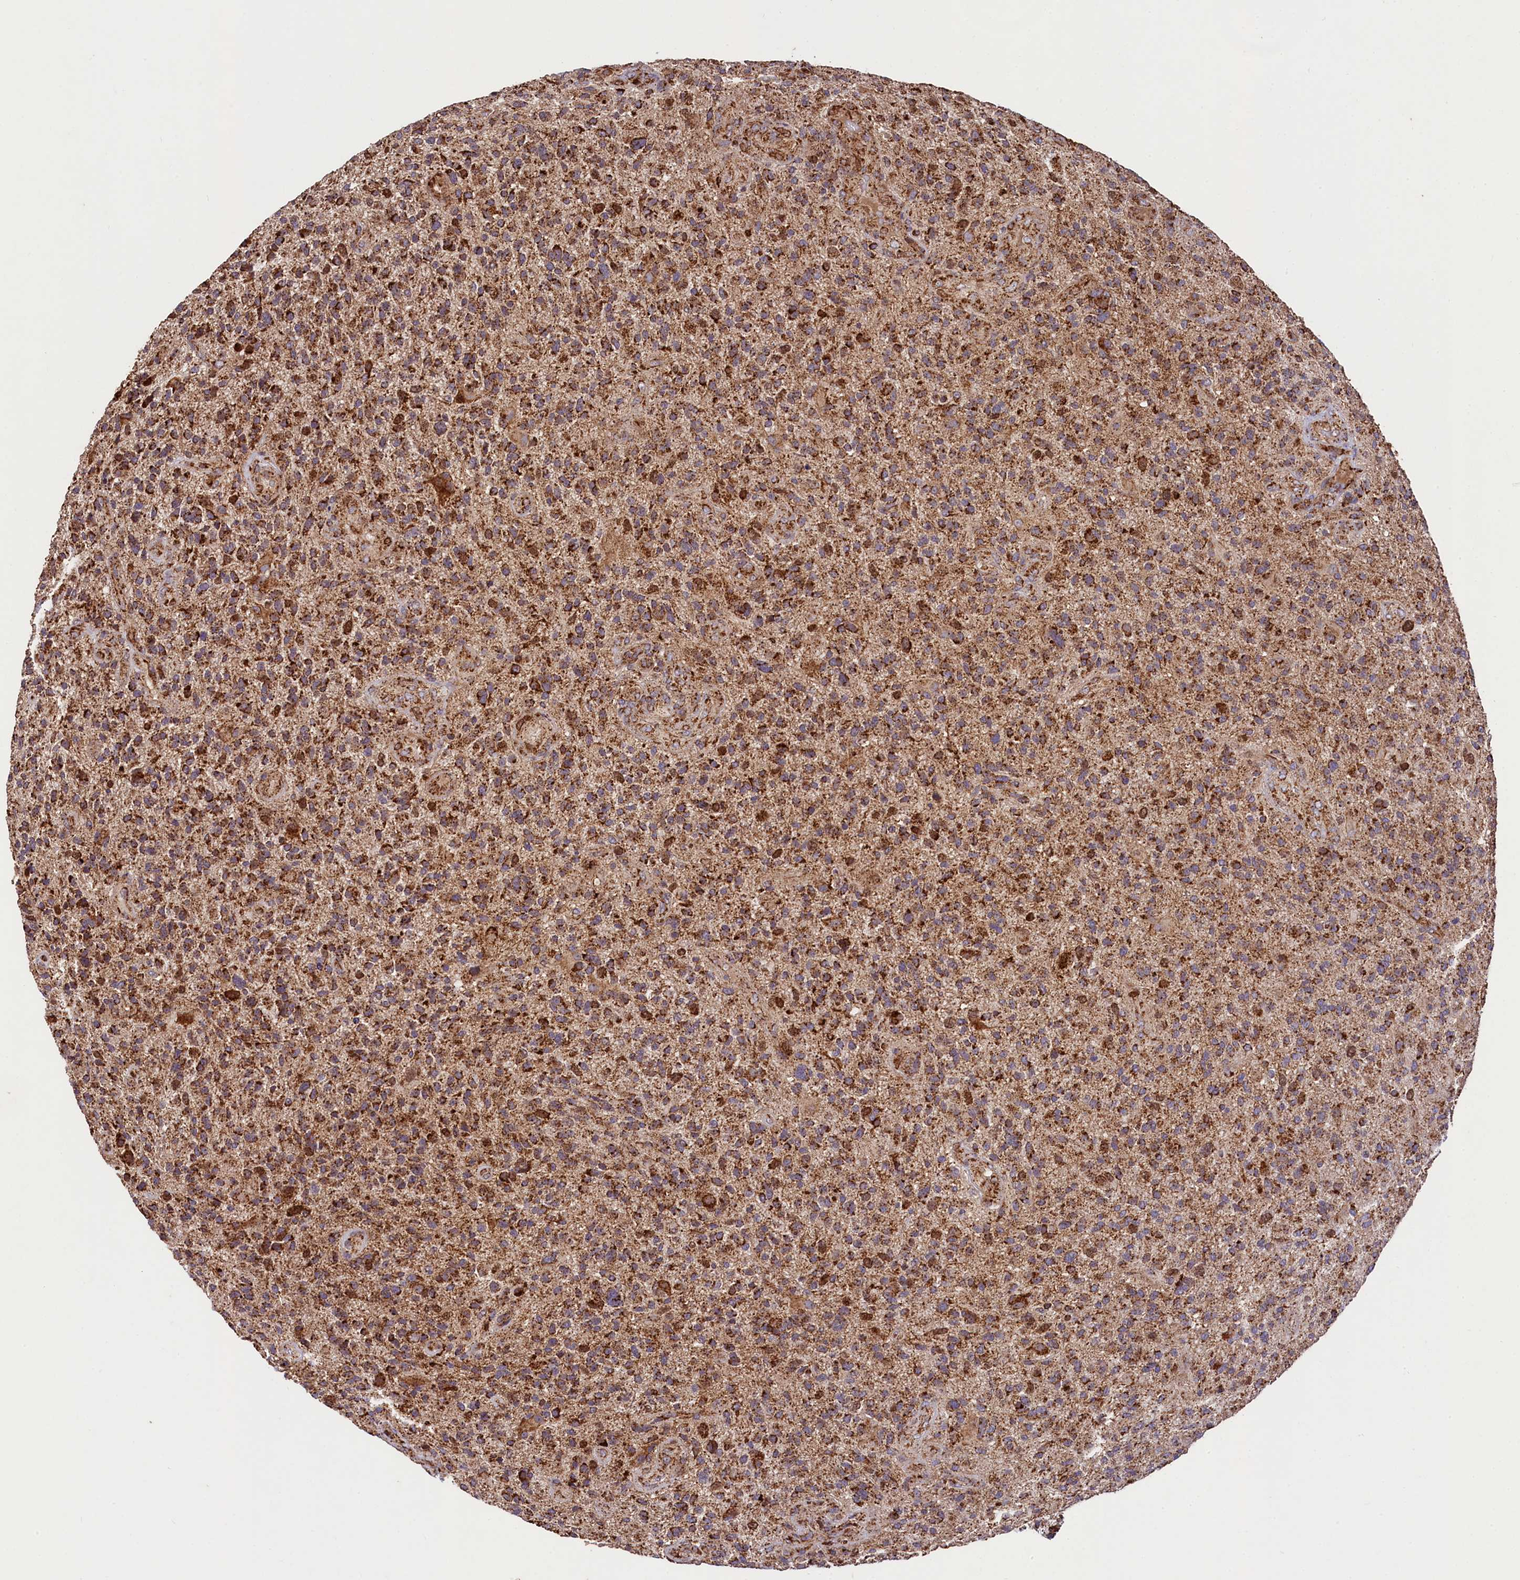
{"staining": {"intensity": "strong", "quantity": ">75%", "location": "cytoplasmic/membranous"}, "tissue": "glioma", "cell_type": "Tumor cells", "image_type": "cancer", "snomed": [{"axis": "morphology", "description": "Glioma, malignant, High grade"}, {"axis": "topography", "description": "Brain"}], "caption": "This is an image of immunohistochemistry (IHC) staining of glioma, which shows strong positivity in the cytoplasmic/membranous of tumor cells.", "gene": "CLYBL", "patient": {"sex": "male", "age": 47}}